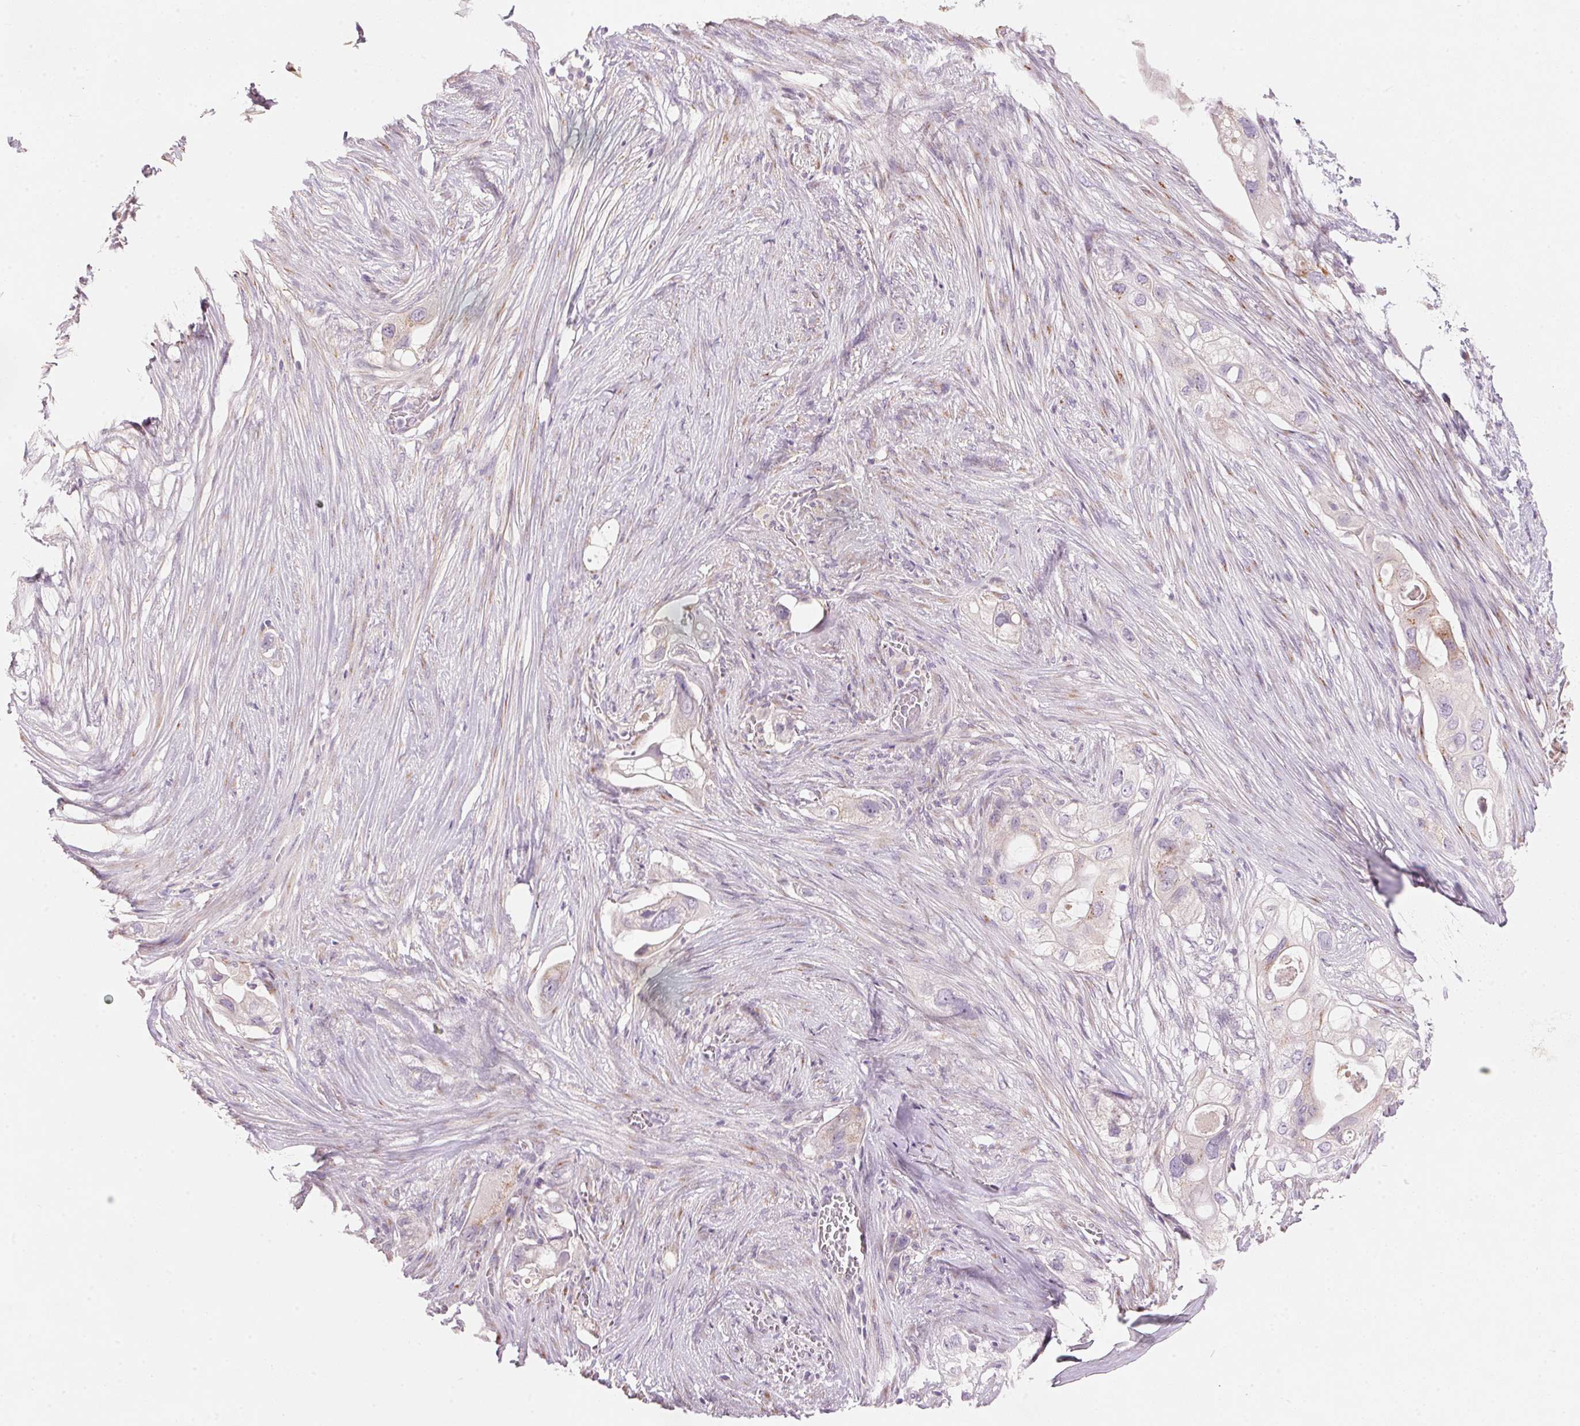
{"staining": {"intensity": "negative", "quantity": "none", "location": "none"}, "tissue": "pancreatic cancer", "cell_type": "Tumor cells", "image_type": "cancer", "snomed": [{"axis": "morphology", "description": "Adenocarcinoma, NOS"}, {"axis": "topography", "description": "Pancreas"}], "caption": "A histopathology image of pancreatic cancer (adenocarcinoma) stained for a protein displays no brown staining in tumor cells.", "gene": "DRAM2", "patient": {"sex": "female", "age": 72}}